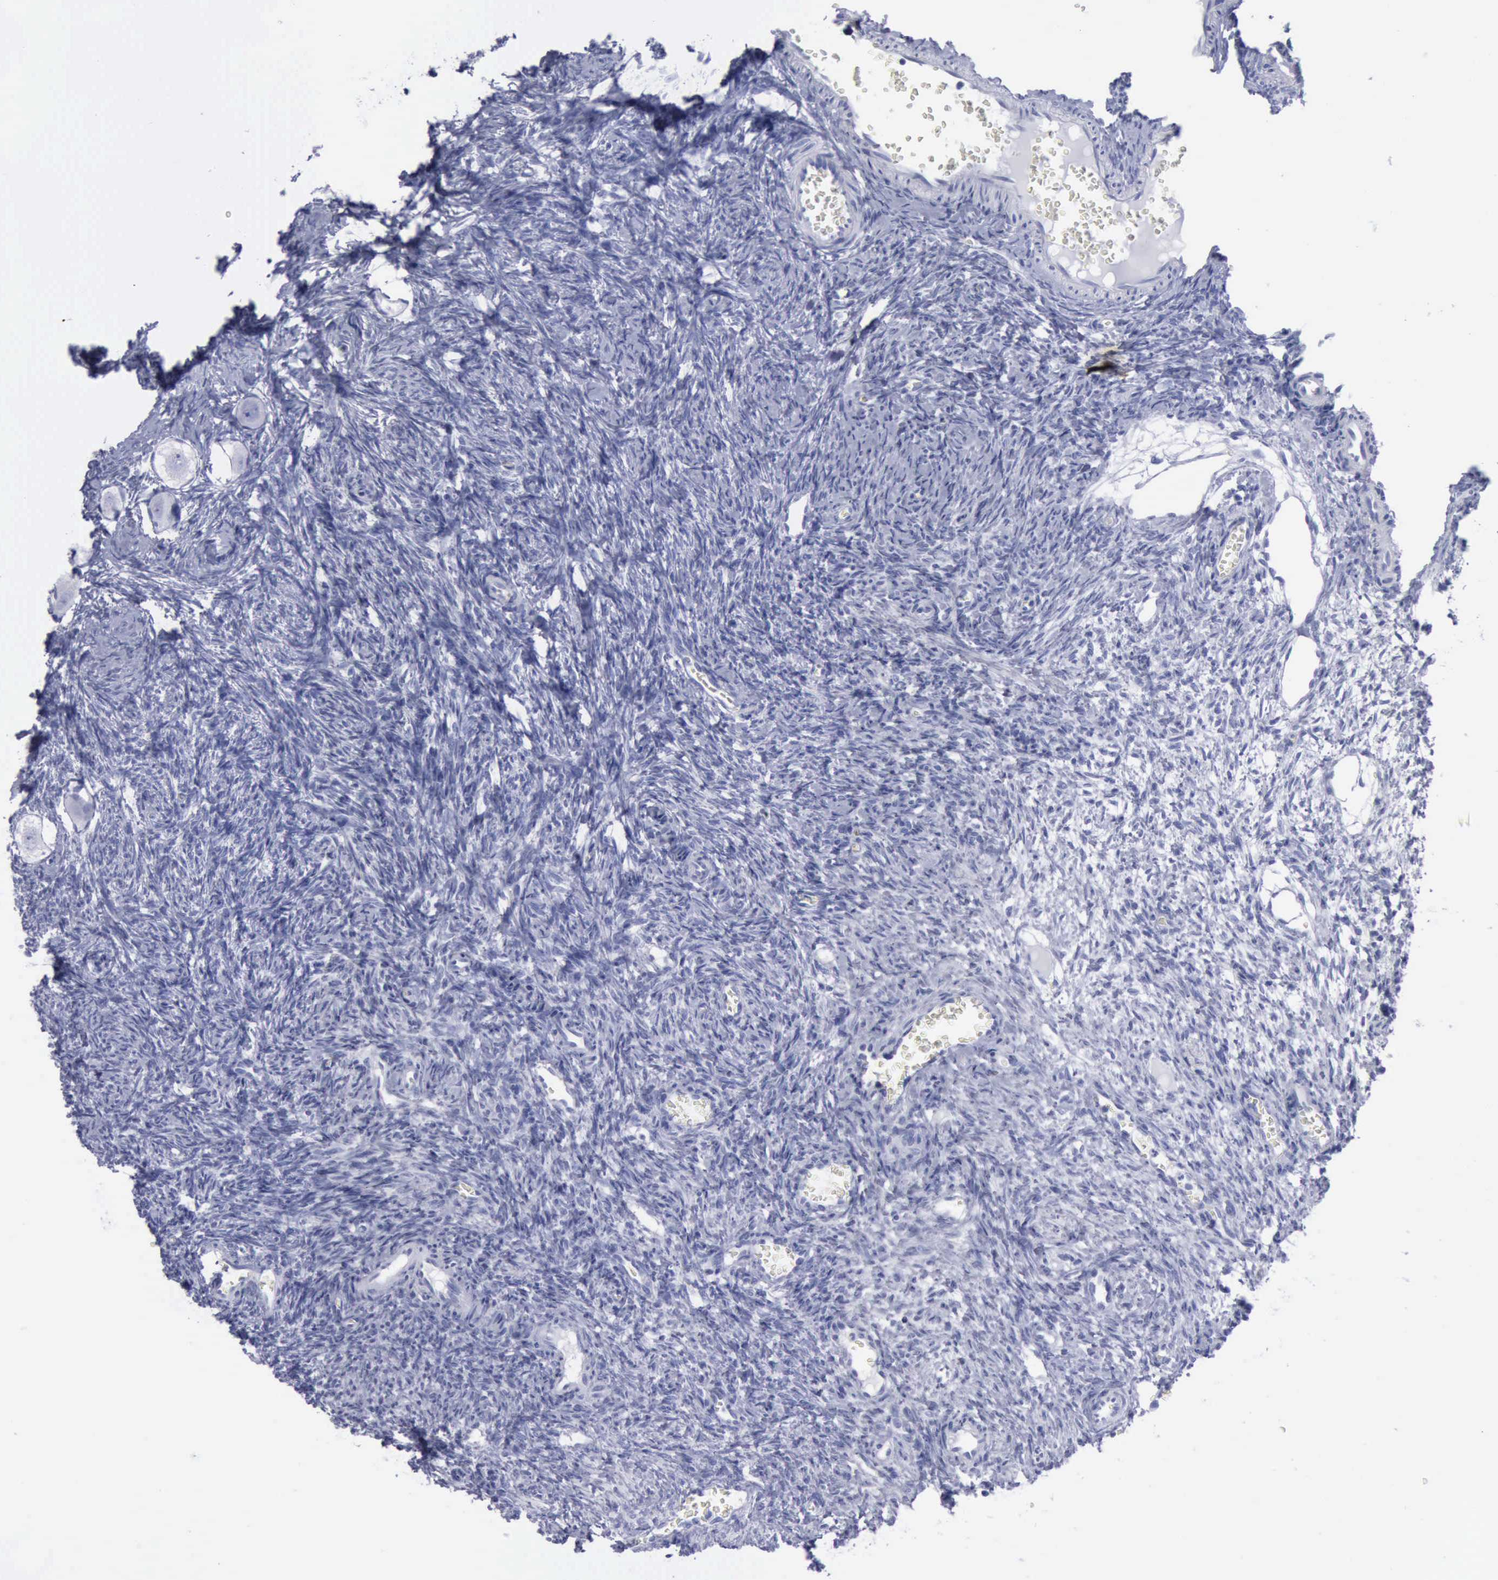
{"staining": {"intensity": "negative", "quantity": "none", "location": "none"}, "tissue": "ovary", "cell_type": "Ovarian stroma cells", "image_type": "normal", "snomed": [{"axis": "morphology", "description": "Normal tissue, NOS"}, {"axis": "topography", "description": "Ovary"}], "caption": "Protein analysis of benign ovary exhibits no significant positivity in ovarian stroma cells.", "gene": "KRT13", "patient": {"sex": "female", "age": 27}}